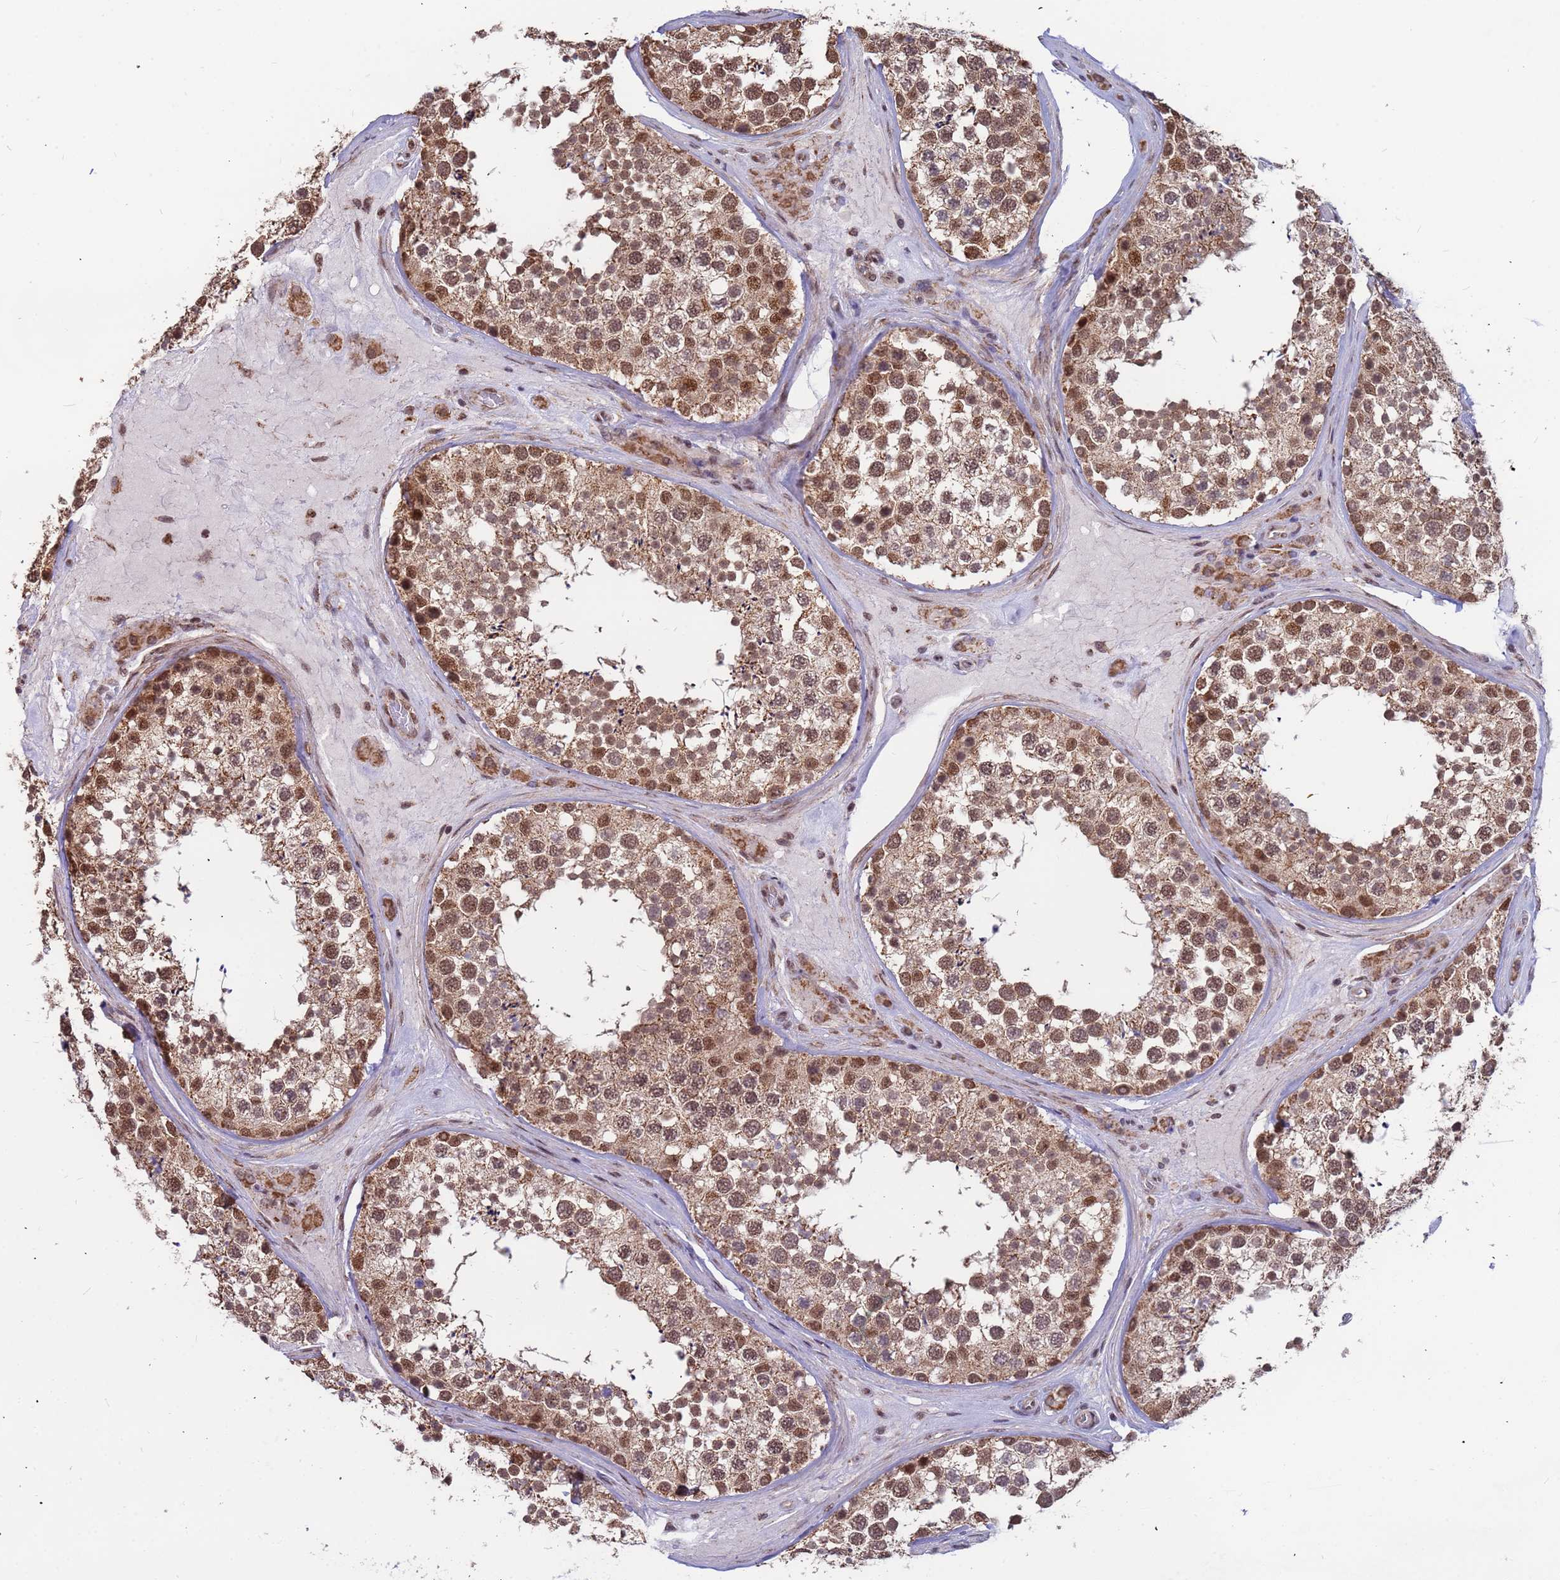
{"staining": {"intensity": "moderate", "quantity": ">75%", "location": "cytoplasmic/membranous,nuclear"}, "tissue": "testis", "cell_type": "Cells in seminiferous ducts", "image_type": "normal", "snomed": [{"axis": "morphology", "description": "Normal tissue, NOS"}, {"axis": "topography", "description": "Testis"}], "caption": "Testis was stained to show a protein in brown. There is medium levels of moderate cytoplasmic/membranous,nuclear positivity in about >75% of cells in seminiferous ducts. The protein is stained brown, and the nuclei are stained in blue (DAB IHC with brightfield microscopy, high magnification).", "gene": "DENND2B", "patient": {"sex": "male", "age": 46}}